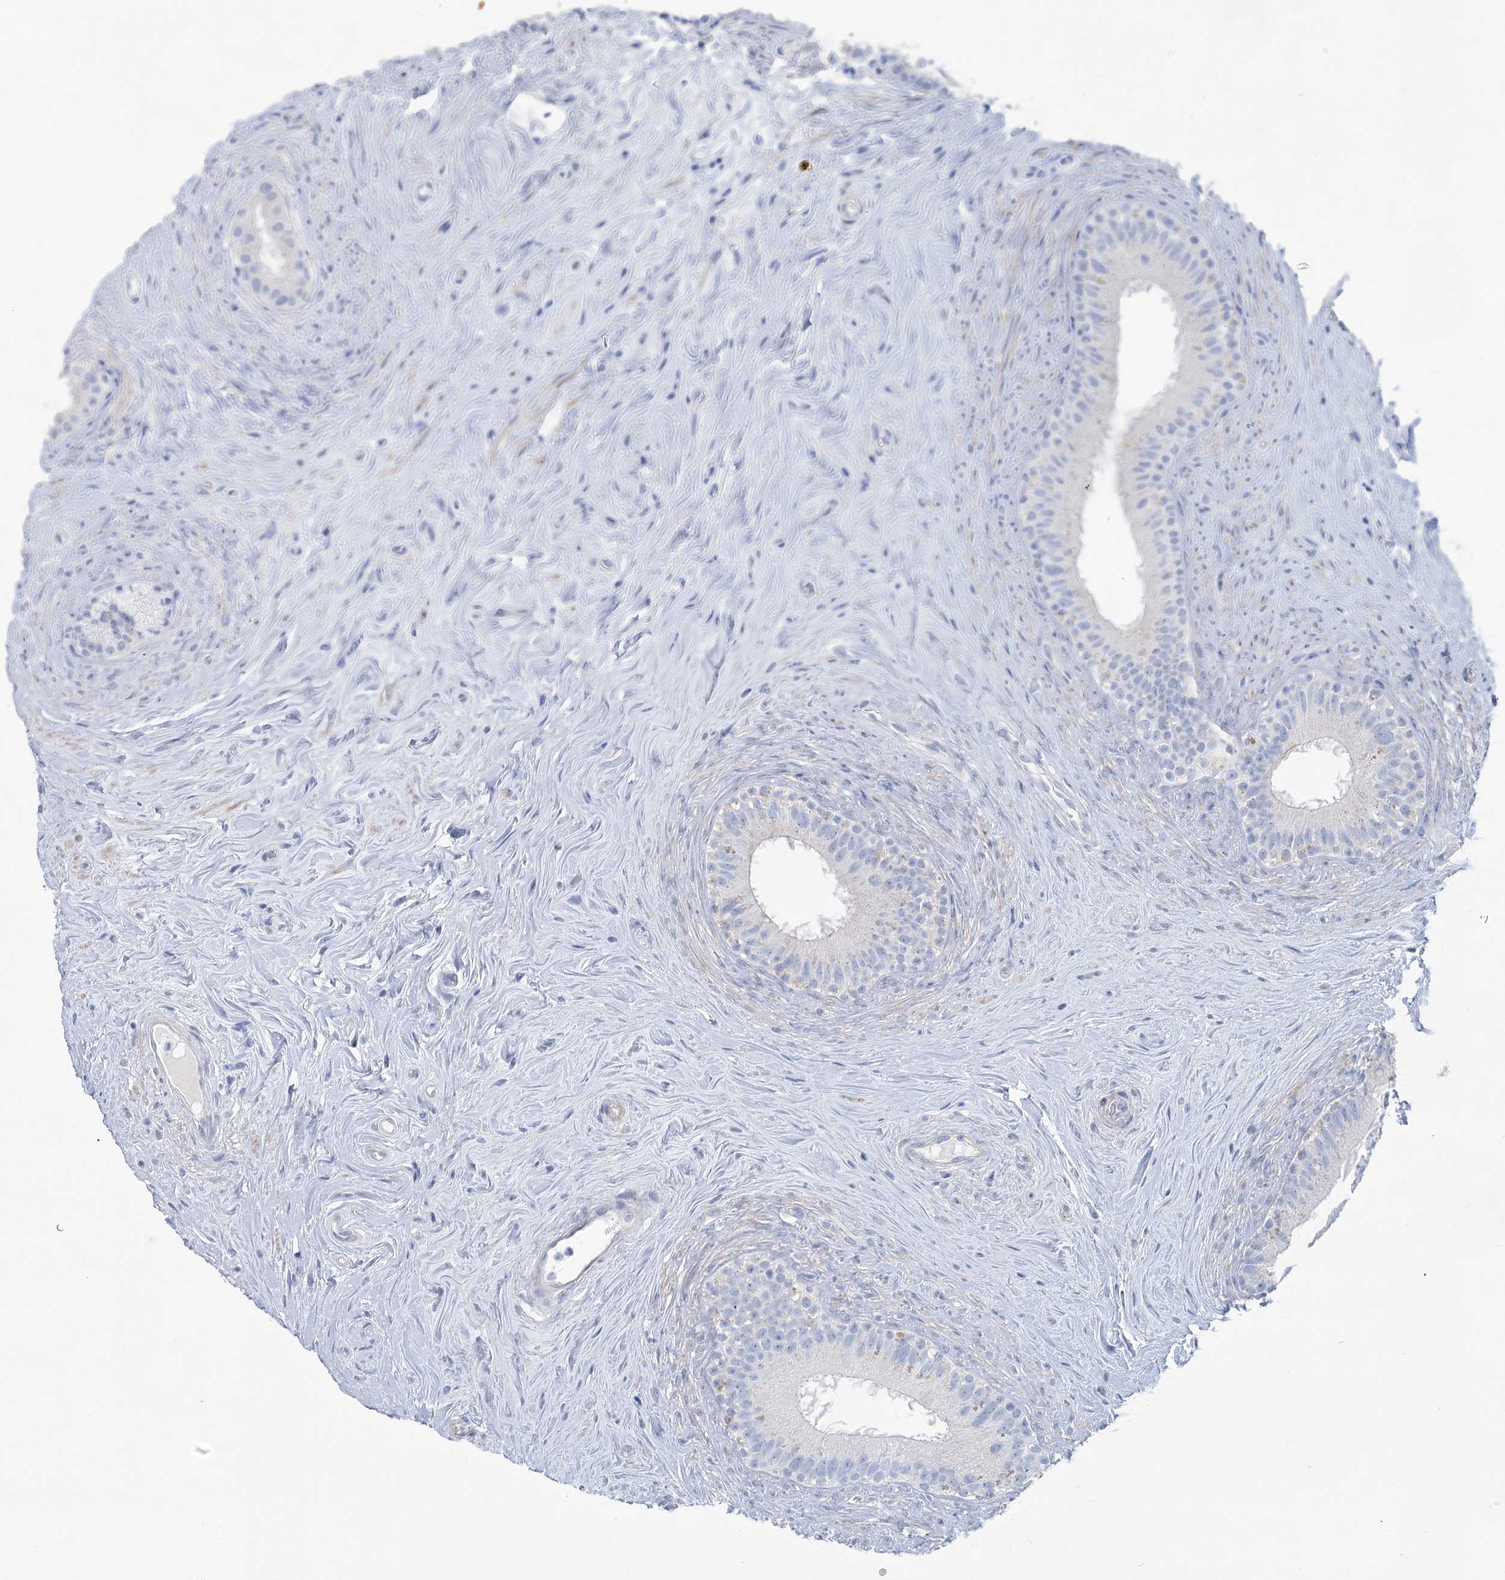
{"staining": {"intensity": "negative", "quantity": "none", "location": "none"}, "tissue": "epididymis", "cell_type": "Glandular cells", "image_type": "normal", "snomed": [{"axis": "morphology", "description": "Normal tissue, NOS"}, {"axis": "topography", "description": "Epididymis"}], "caption": "Immunohistochemistry (IHC) of benign human epididymis shows no expression in glandular cells. (DAB (3,3'-diaminobenzidine) immunohistochemistry (IHC) visualized using brightfield microscopy, high magnification).", "gene": "WDR74", "patient": {"sex": "male", "age": 84}}